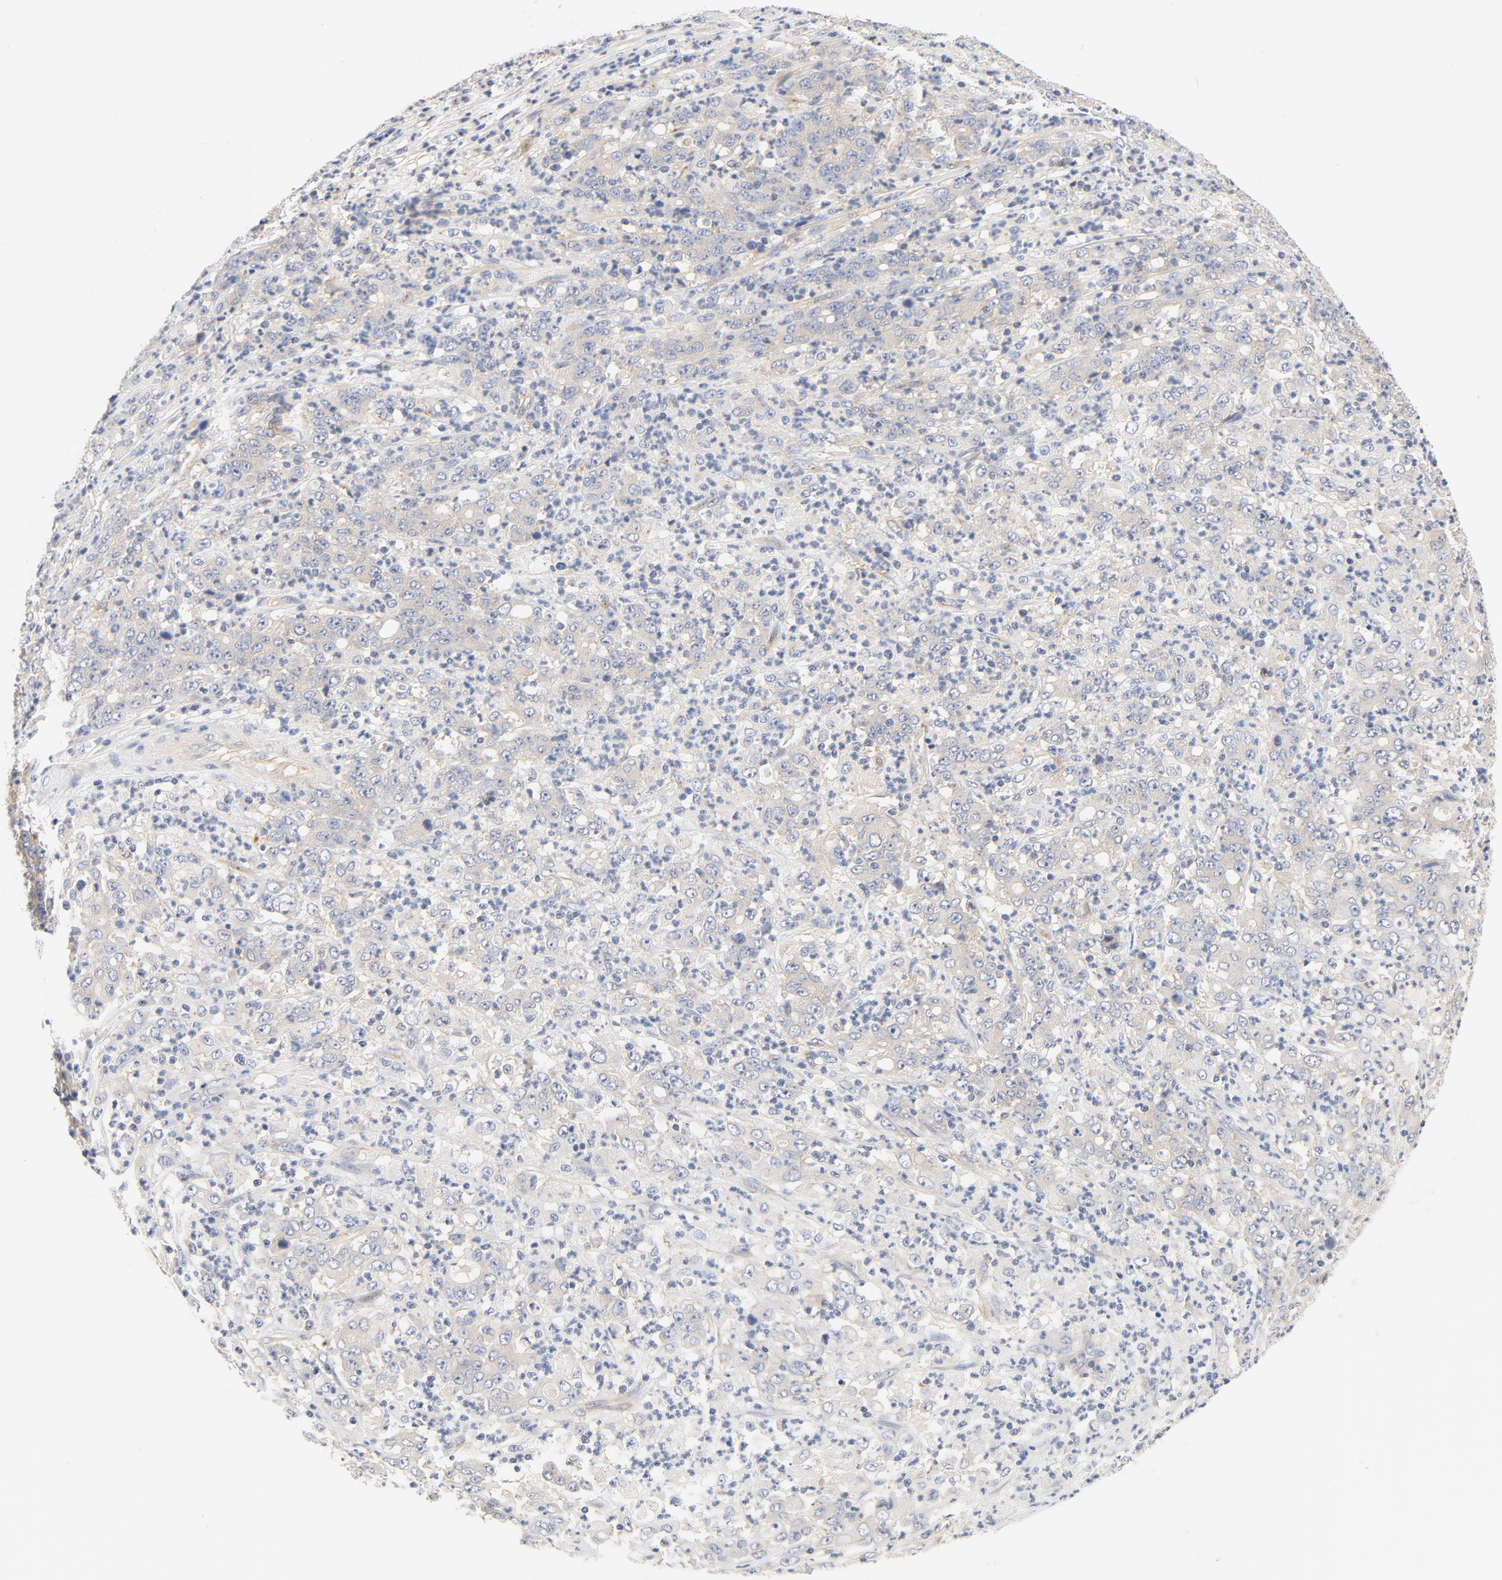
{"staining": {"intensity": "weak", "quantity": ">75%", "location": "cytoplasmic/membranous"}, "tissue": "stomach cancer", "cell_type": "Tumor cells", "image_type": "cancer", "snomed": [{"axis": "morphology", "description": "Adenocarcinoma, NOS"}, {"axis": "topography", "description": "Stomach, lower"}], "caption": "A brown stain highlights weak cytoplasmic/membranous expression of a protein in stomach cancer (adenocarcinoma) tumor cells.", "gene": "DYNC1H1", "patient": {"sex": "female", "age": 71}}